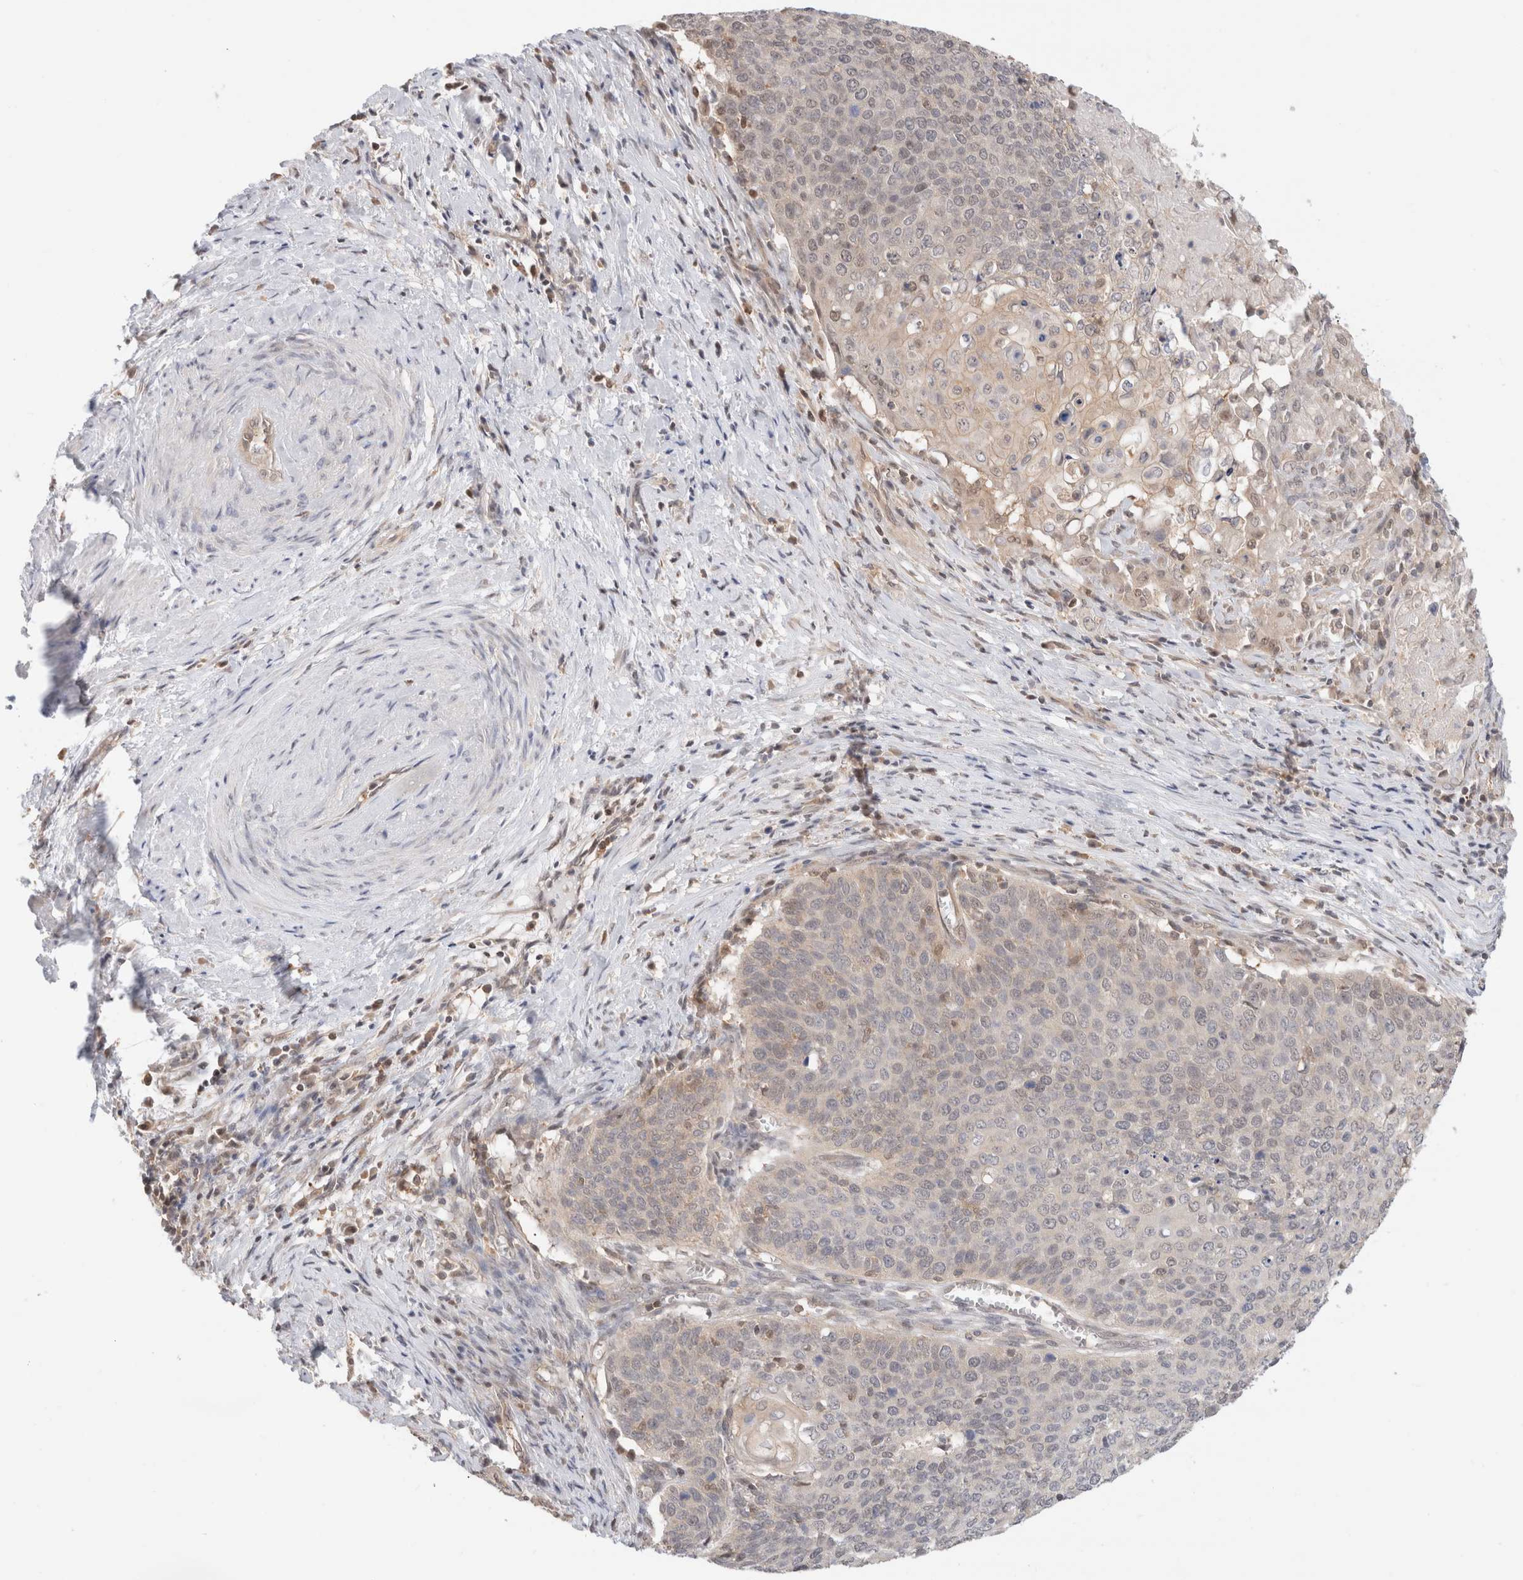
{"staining": {"intensity": "negative", "quantity": "none", "location": "none"}, "tissue": "cervical cancer", "cell_type": "Tumor cells", "image_type": "cancer", "snomed": [{"axis": "morphology", "description": "Squamous cell carcinoma, NOS"}, {"axis": "topography", "description": "Cervix"}], "caption": "Immunohistochemical staining of human cervical squamous cell carcinoma displays no significant staining in tumor cells. Brightfield microscopy of immunohistochemistry stained with DAB (brown) and hematoxylin (blue), captured at high magnification.", "gene": "C17orf97", "patient": {"sex": "female", "age": 39}}